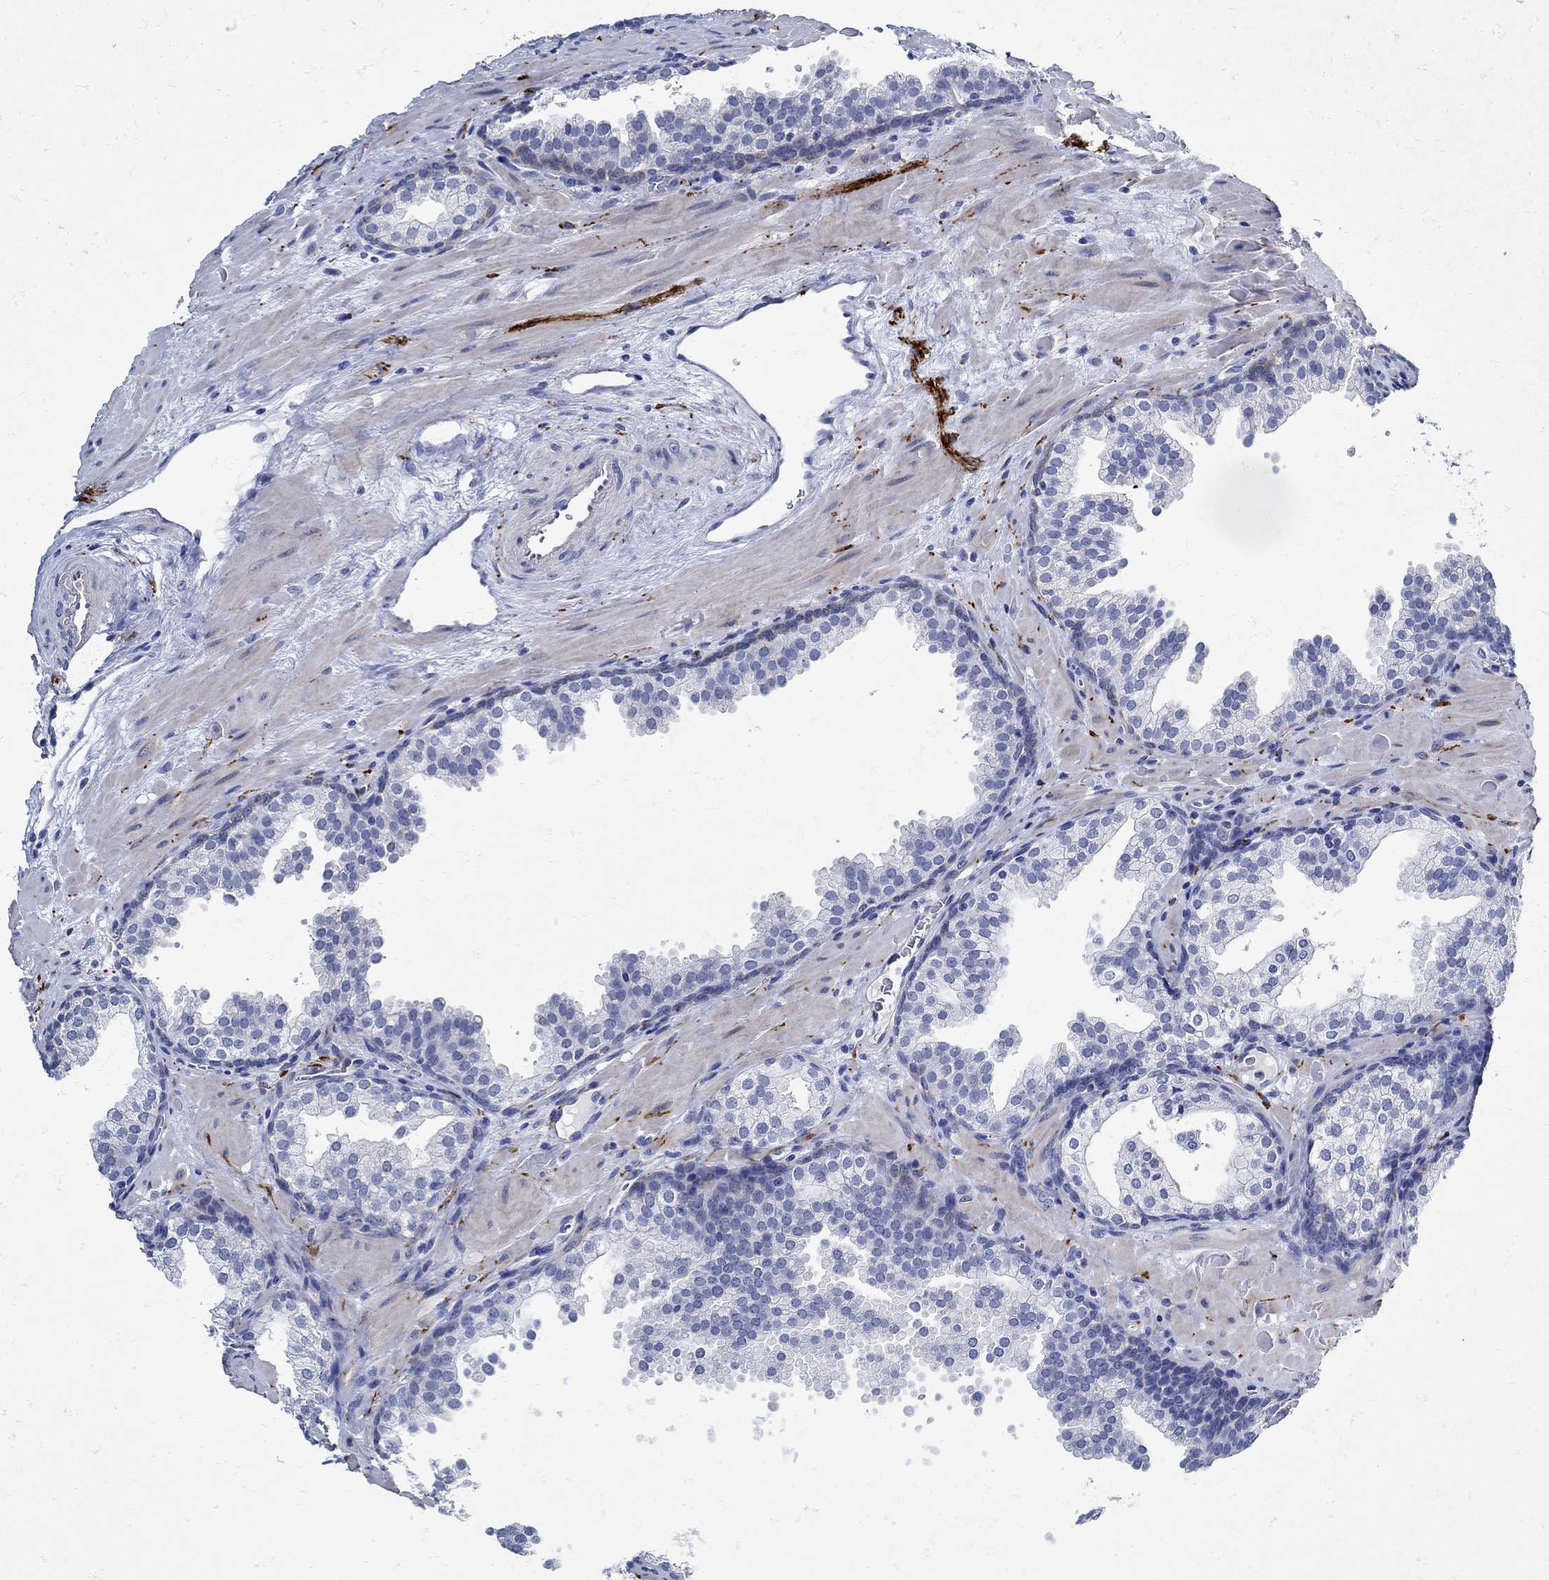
{"staining": {"intensity": "negative", "quantity": "none", "location": "none"}, "tissue": "prostate cancer", "cell_type": "Tumor cells", "image_type": "cancer", "snomed": [{"axis": "morphology", "description": "Adenocarcinoma, NOS"}, {"axis": "topography", "description": "Prostate"}], "caption": "This photomicrograph is of prostate cancer stained with immunohistochemistry (IHC) to label a protein in brown with the nuclei are counter-stained blue. There is no positivity in tumor cells.", "gene": "NOS1", "patient": {"sex": "male", "age": 66}}